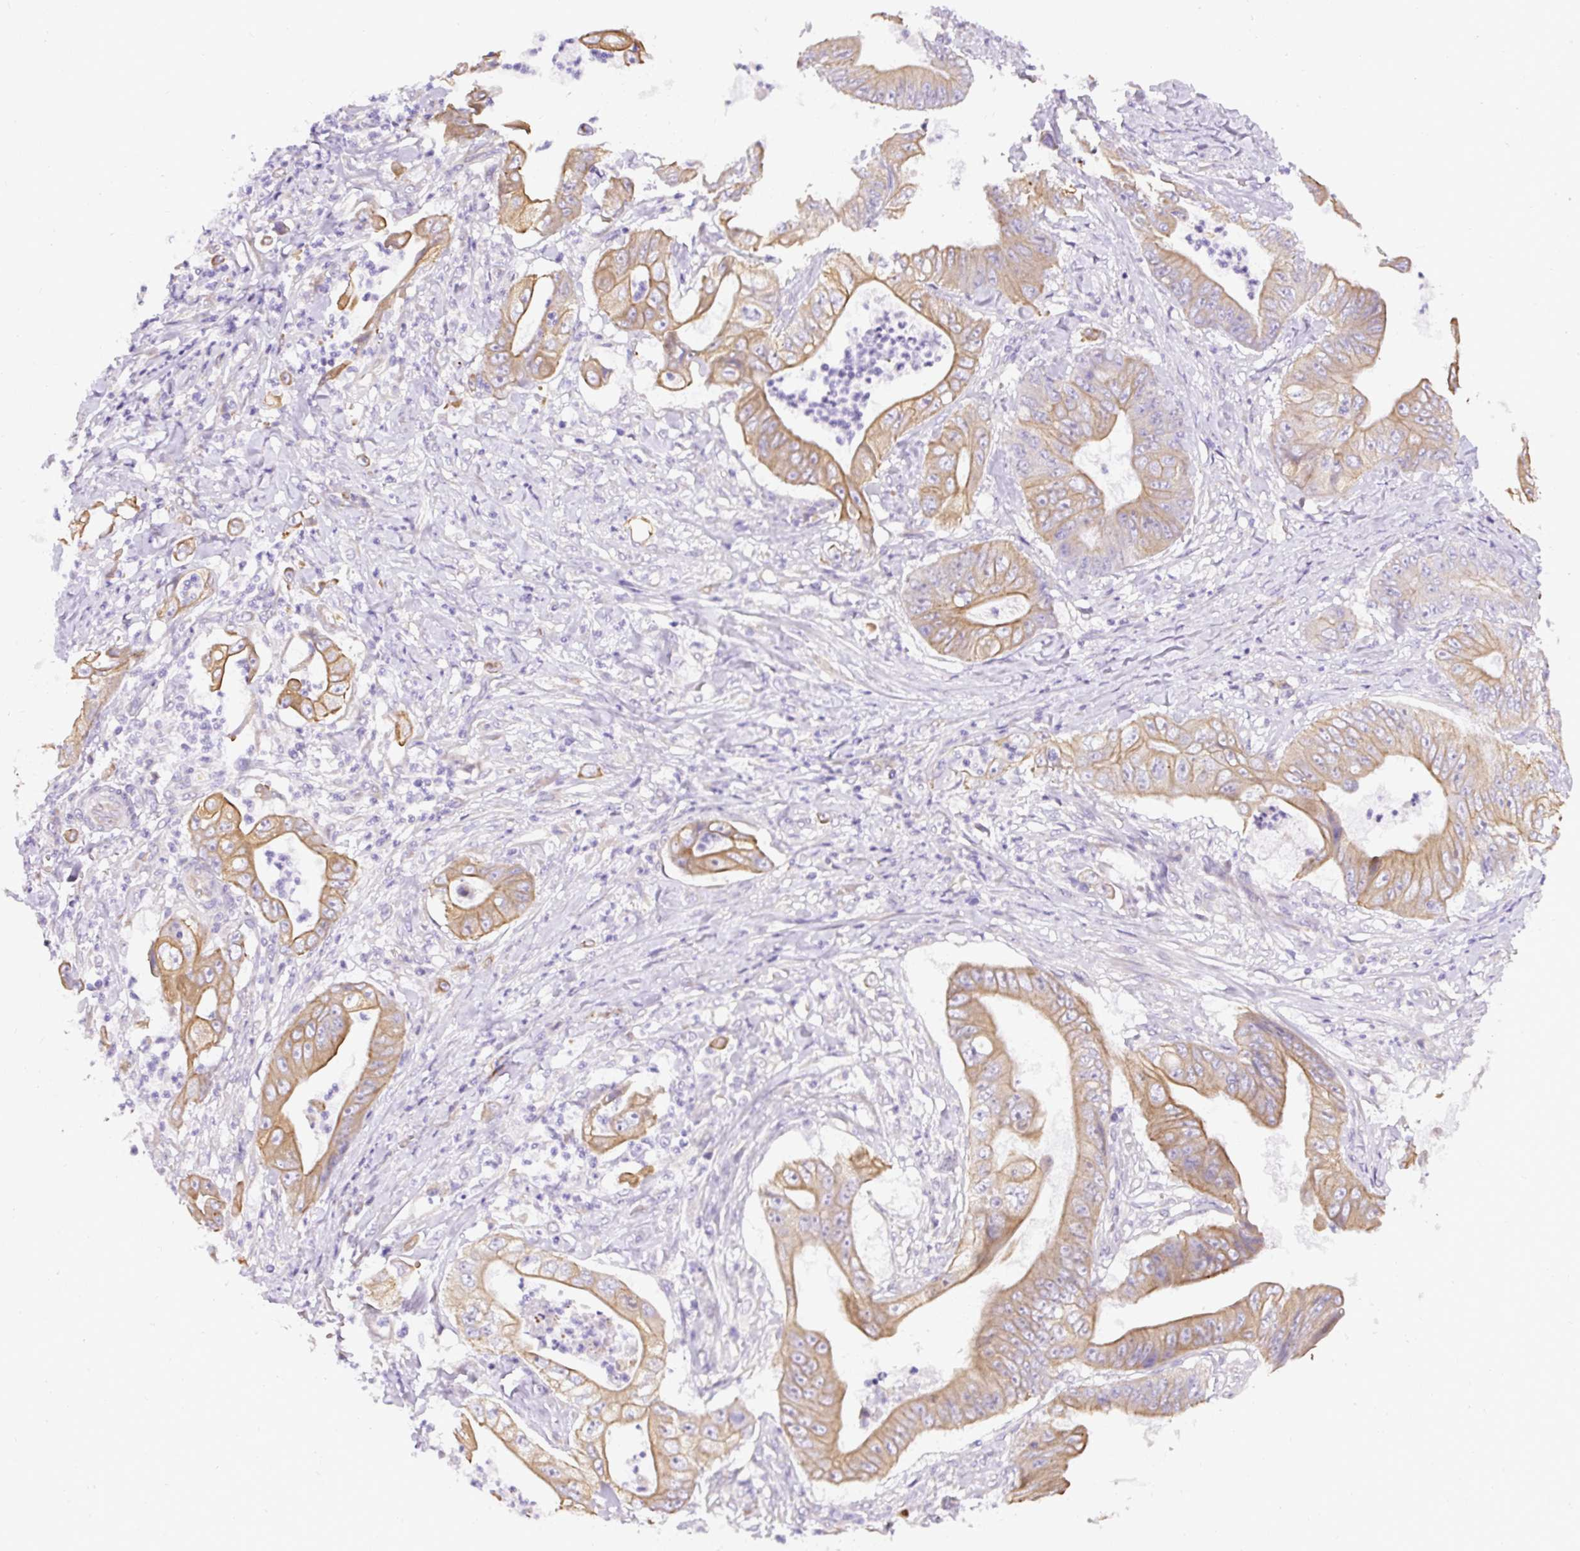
{"staining": {"intensity": "moderate", "quantity": "25%-75%", "location": "cytoplasmic/membranous"}, "tissue": "stomach cancer", "cell_type": "Tumor cells", "image_type": "cancer", "snomed": [{"axis": "morphology", "description": "Adenocarcinoma, NOS"}, {"axis": "topography", "description": "Stomach"}], "caption": "Immunohistochemistry of human stomach adenocarcinoma demonstrates medium levels of moderate cytoplasmic/membranous positivity in about 25%-75% of tumor cells.", "gene": "FAM149A", "patient": {"sex": "female", "age": 73}}